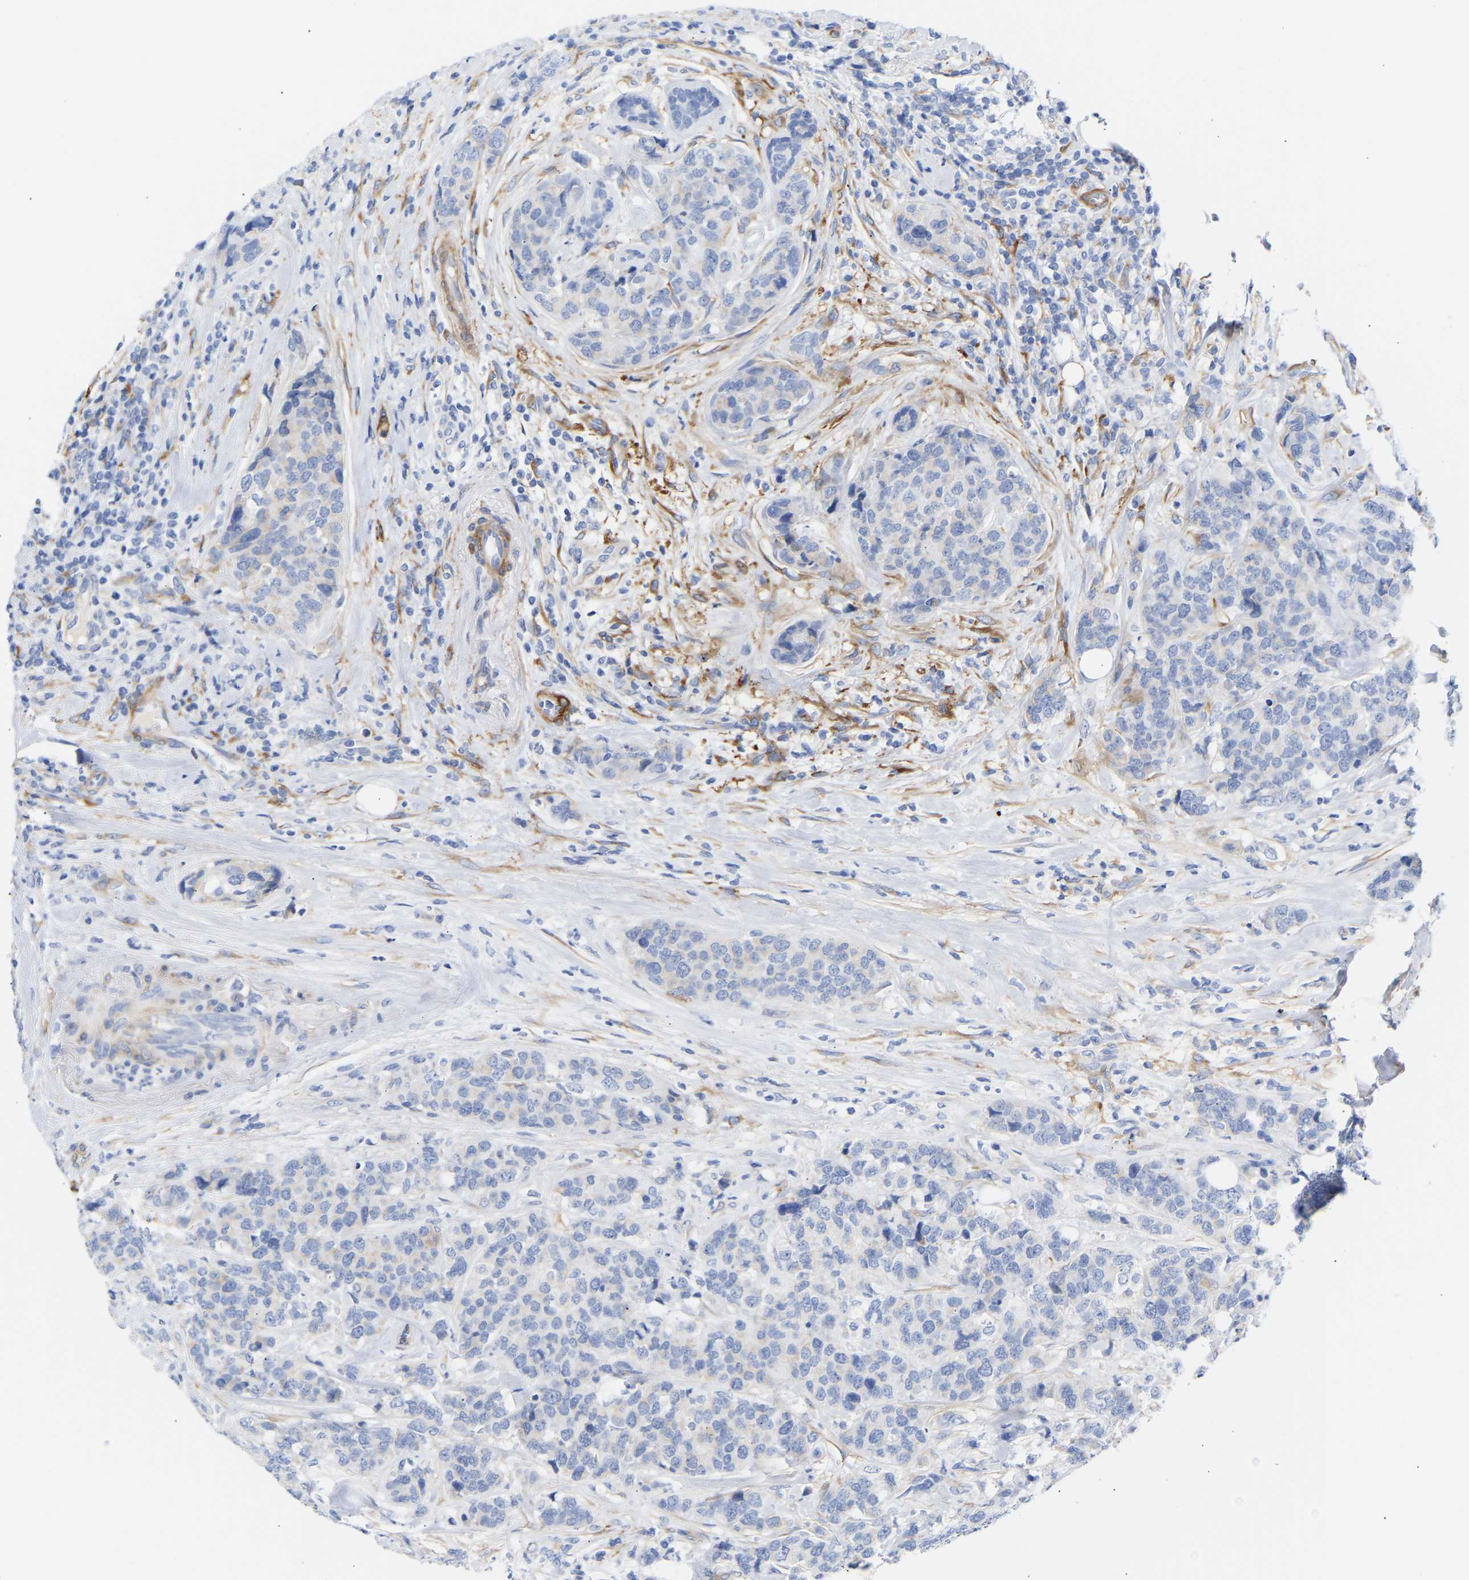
{"staining": {"intensity": "negative", "quantity": "none", "location": "none"}, "tissue": "breast cancer", "cell_type": "Tumor cells", "image_type": "cancer", "snomed": [{"axis": "morphology", "description": "Lobular carcinoma"}, {"axis": "topography", "description": "Breast"}], "caption": "Histopathology image shows no significant protein expression in tumor cells of breast lobular carcinoma.", "gene": "AMPH", "patient": {"sex": "female", "age": 59}}